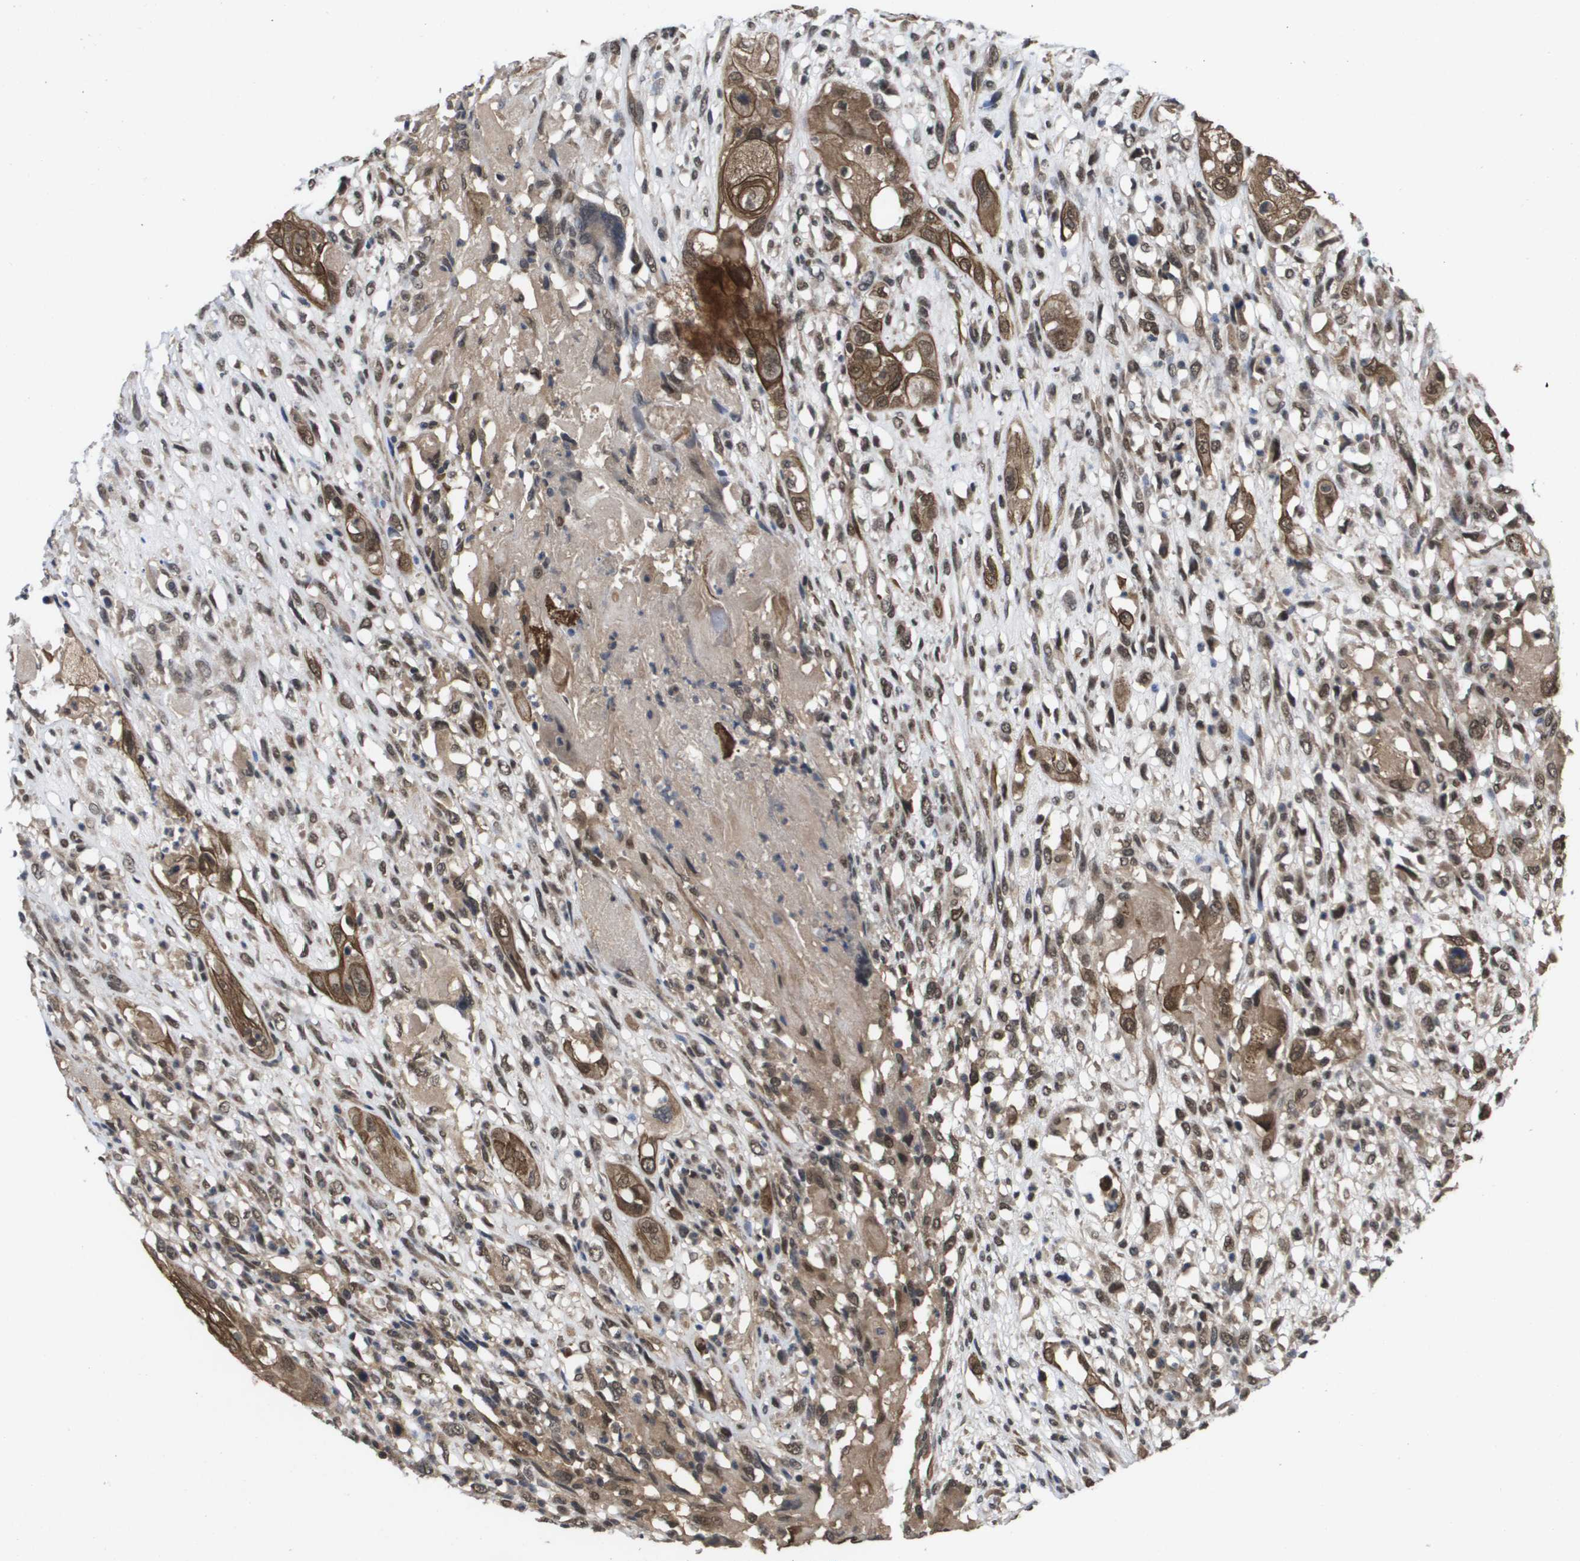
{"staining": {"intensity": "moderate", "quantity": ">75%", "location": "cytoplasmic/membranous,nuclear"}, "tissue": "head and neck cancer", "cell_type": "Tumor cells", "image_type": "cancer", "snomed": [{"axis": "morphology", "description": "Necrosis, NOS"}, {"axis": "morphology", "description": "Neoplasm, malignant, NOS"}, {"axis": "topography", "description": "Salivary gland"}, {"axis": "topography", "description": "Head-Neck"}], "caption": "Immunohistochemical staining of human head and neck neoplasm (malignant) exhibits moderate cytoplasmic/membranous and nuclear protein expression in about >75% of tumor cells. The staining was performed using DAB (3,3'-diaminobenzidine), with brown indicating positive protein expression. Nuclei are stained blue with hematoxylin.", "gene": "AMBRA1", "patient": {"sex": "male", "age": 43}}